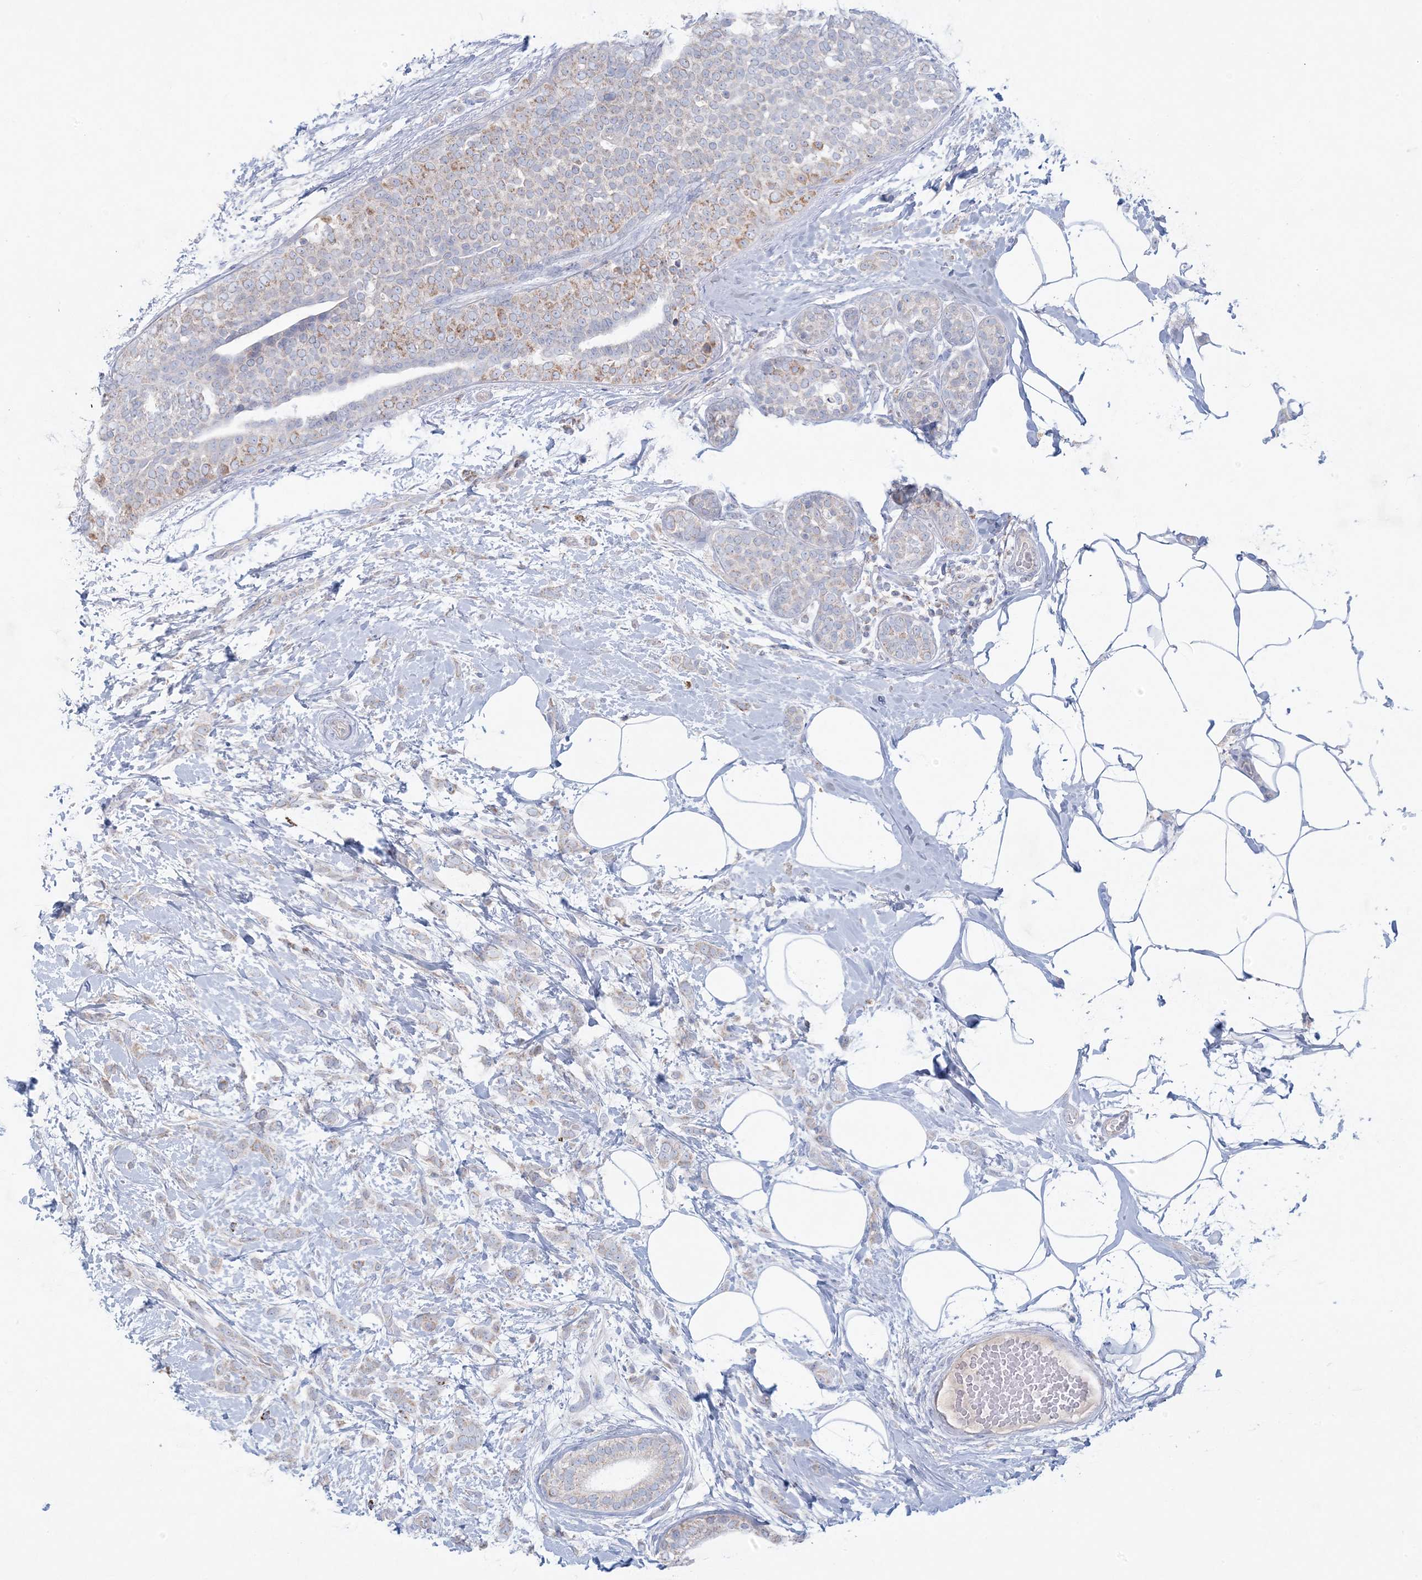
{"staining": {"intensity": "moderate", "quantity": "<25%", "location": "cytoplasmic/membranous"}, "tissue": "breast cancer", "cell_type": "Tumor cells", "image_type": "cancer", "snomed": [{"axis": "morphology", "description": "Lobular carcinoma, in situ"}, {"axis": "morphology", "description": "Lobular carcinoma"}, {"axis": "topography", "description": "Breast"}], "caption": "Immunohistochemistry staining of breast cancer, which displays low levels of moderate cytoplasmic/membranous expression in approximately <25% of tumor cells indicating moderate cytoplasmic/membranous protein staining. The staining was performed using DAB (3,3'-diaminobenzidine) (brown) for protein detection and nuclei were counterstained in hematoxylin (blue).", "gene": "KCTD6", "patient": {"sex": "female", "age": 41}}